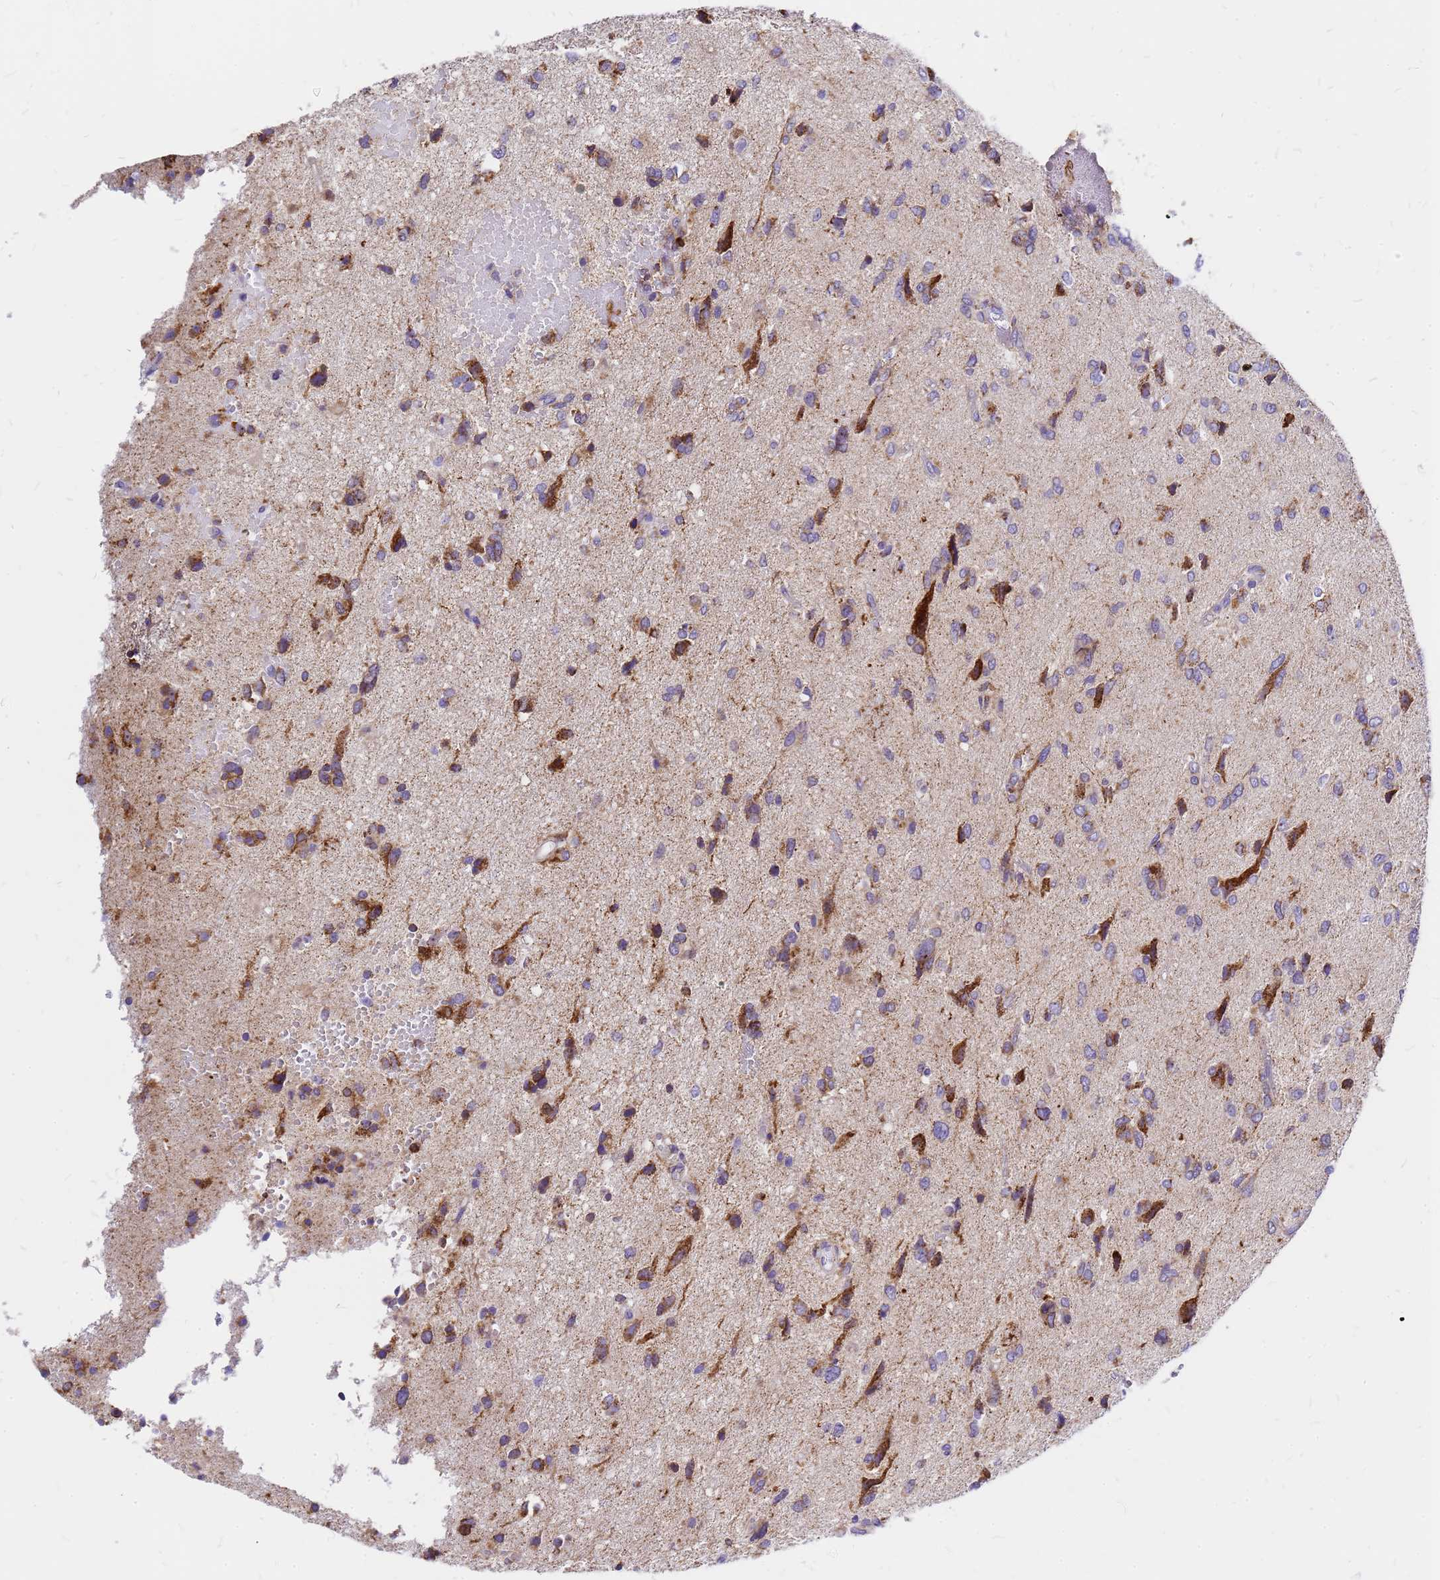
{"staining": {"intensity": "moderate", "quantity": "25%-75%", "location": "cytoplasmic/membranous"}, "tissue": "glioma", "cell_type": "Tumor cells", "image_type": "cancer", "snomed": [{"axis": "morphology", "description": "Glioma, malignant, High grade"}, {"axis": "topography", "description": "Brain"}], "caption": "Approximately 25%-75% of tumor cells in glioma exhibit moderate cytoplasmic/membranous protein positivity as visualized by brown immunohistochemical staining.", "gene": "MRPS26", "patient": {"sex": "female", "age": 59}}